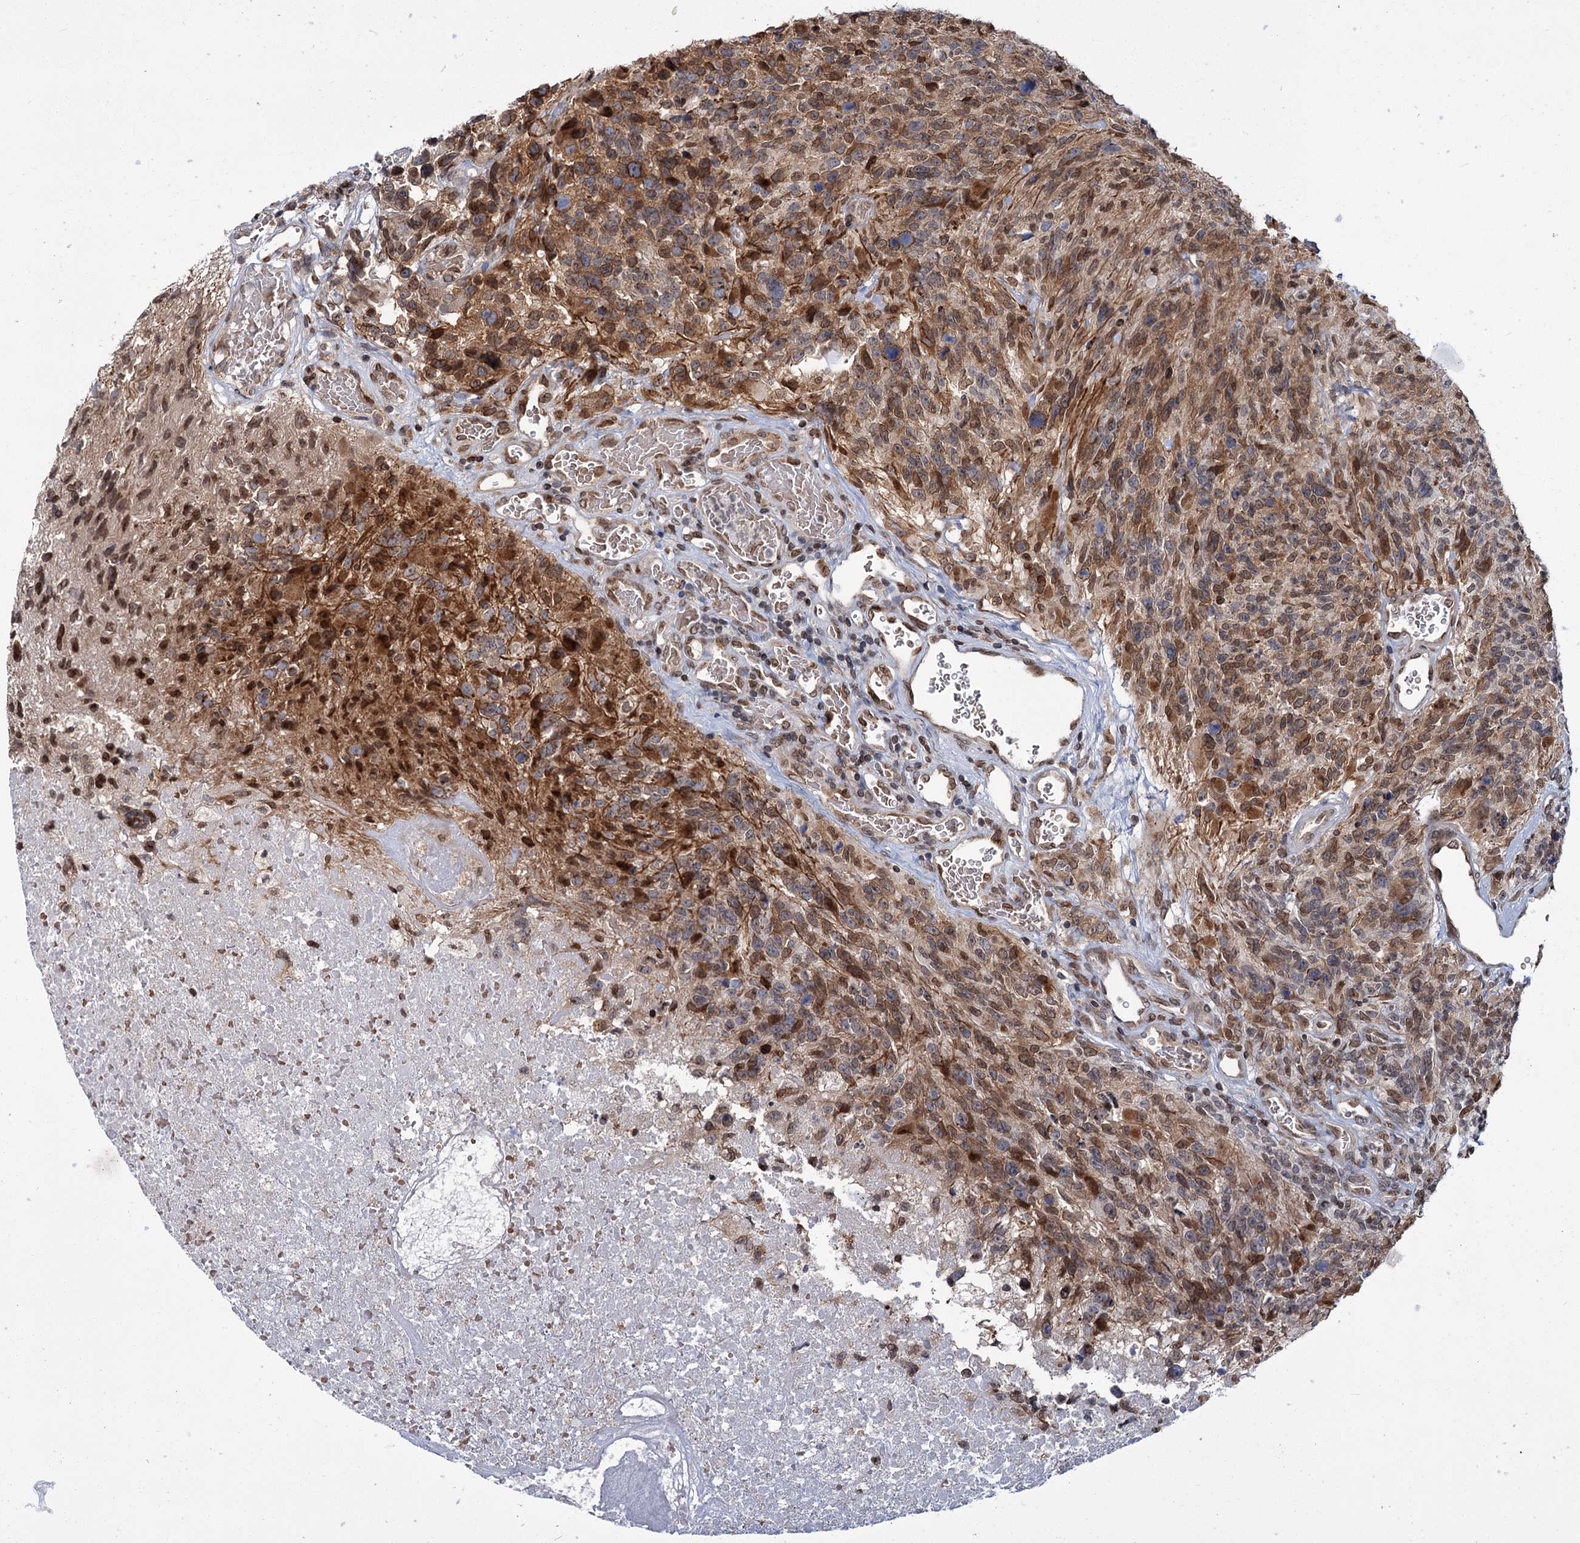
{"staining": {"intensity": "moderate", "quantity": "25%-75%", "location": "cytoplasmic/membranous,nuclear"}, "tissue": "glioma", "cell_type": "Tumor cells", "image_type": "cancer", "snomed": [{"axis": "morphology", "description": "Glioma, malignant, High grade"}, {"axis": "topography", "description": "Brain"}], "caption": "Human glioma stained with a protein marker exhibits moderate staining in tumor cells.", "gene": "CFAP46", "patient": {"sex": "male", "age": 76}}